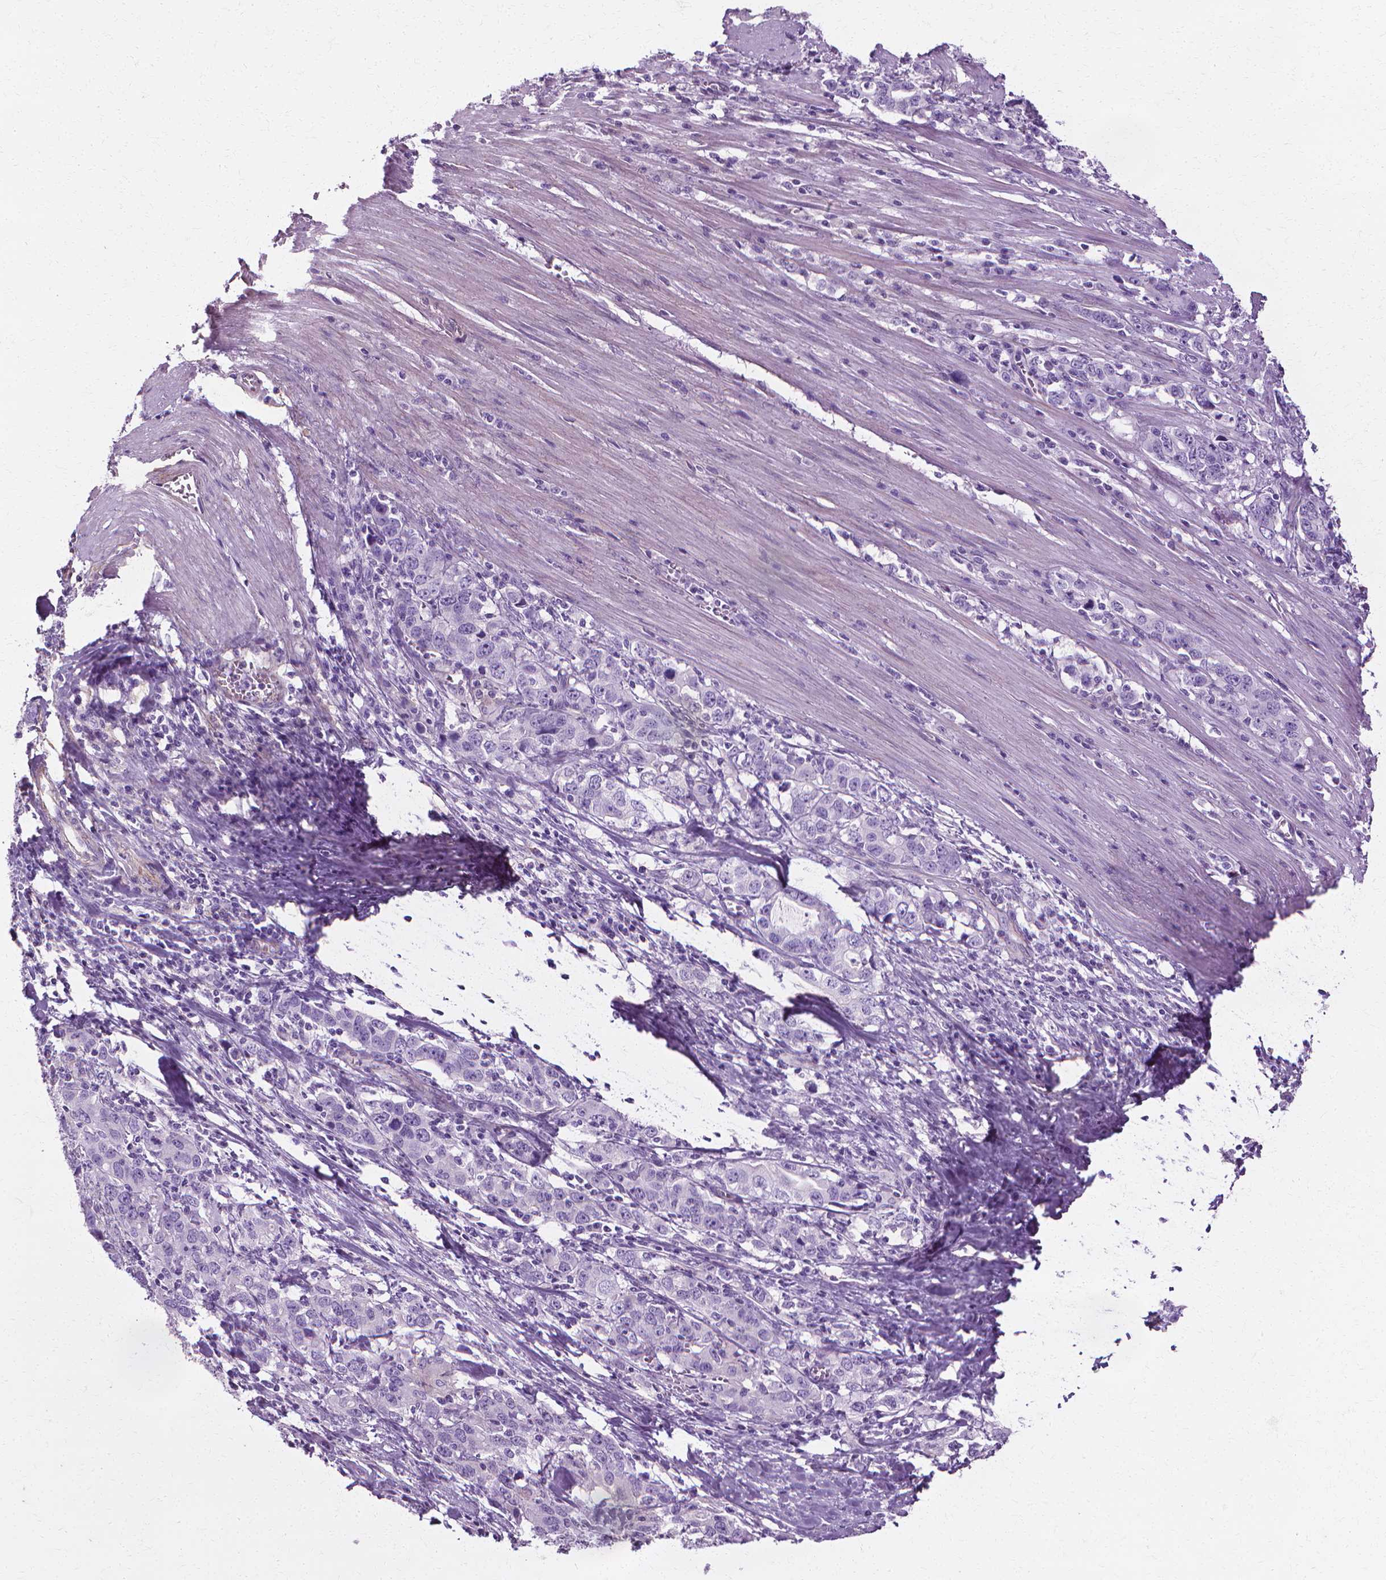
{"staining": {"intensity": "negative", "quantity": "none", "location": "none"}, "tissue": "stomach cancer", "cell_type": "Tumor cells", "image_type": "cancer", "snomed": [{"axis": "morphology", "description": "Adenocarcinoma, NOS"}, {"axis": "topography", "description": "Stomach, lower"}], "caption": "Stomach adenocarcinoma was stained to show a protein in brown. There is no significant positivity in tumor cells. (DAB immunohistochemistry (IHC) visualized using brightfield microscopy, high magnification).", "gene": "CFAP157", "patient": {"sex": "female", "age": 72}}